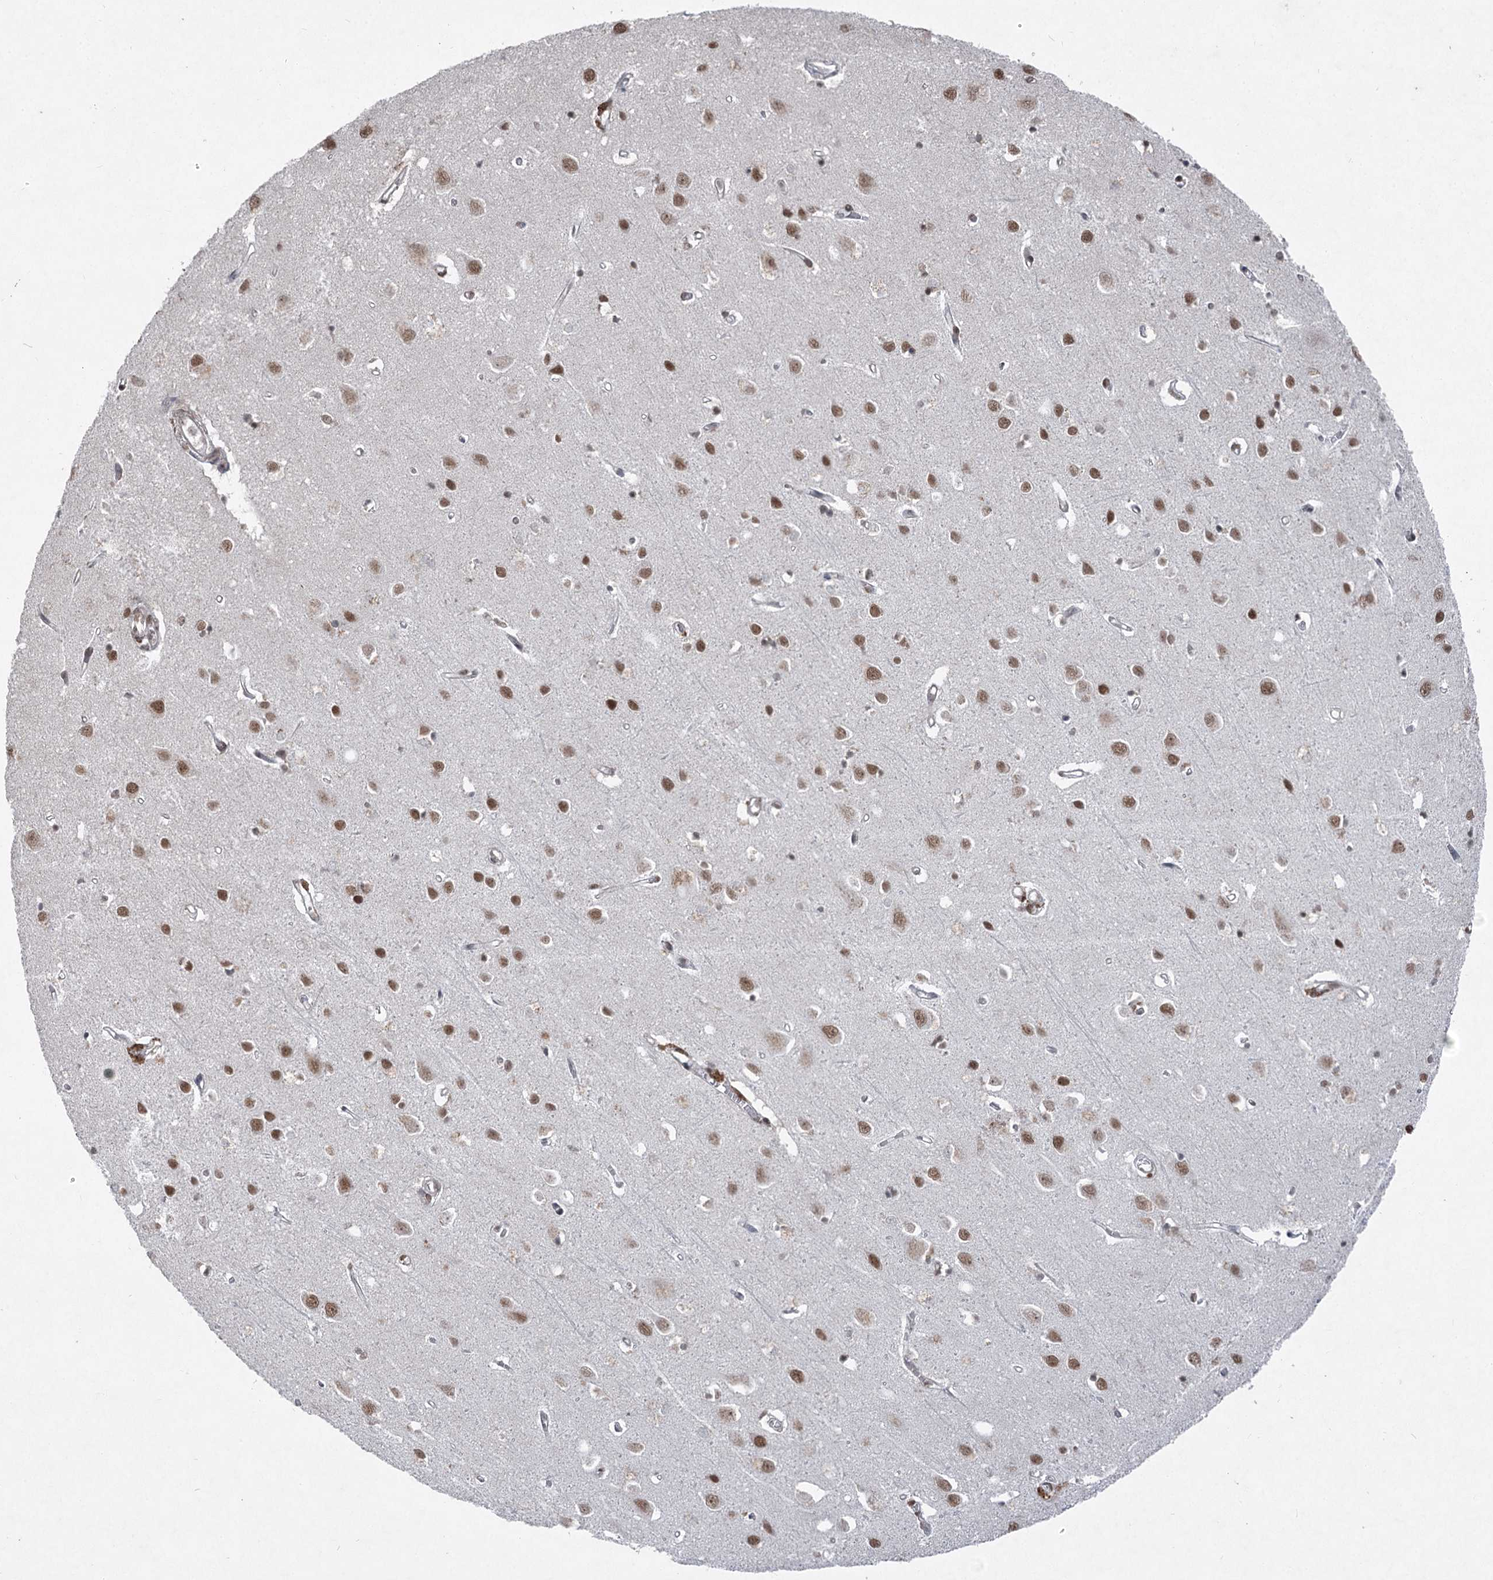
{"staining": {"intensity": "moderate", "quantity": ">75%", "location": "nuclear"}, "tissue": "cerebral cortex", "cell_type": "Endothelial cells", "image_type": "normal", "snomed": [{"axis": "morphology", "description": "Normal tissue, NOS"}, {"axis": "topography", "description": "Cerebral cortex"}], "caption": "A histopathology image of human cerebral cortex stained for a protein demonstrates moderate nuclear brown staining in endothelial cells. (DAB (3,3'-diaminobenzidine) IHC, brown staining for protein, blue staining for nuclei).", "gene": "CGGBP1", "patient": {"sex": "female", "age": 64}}